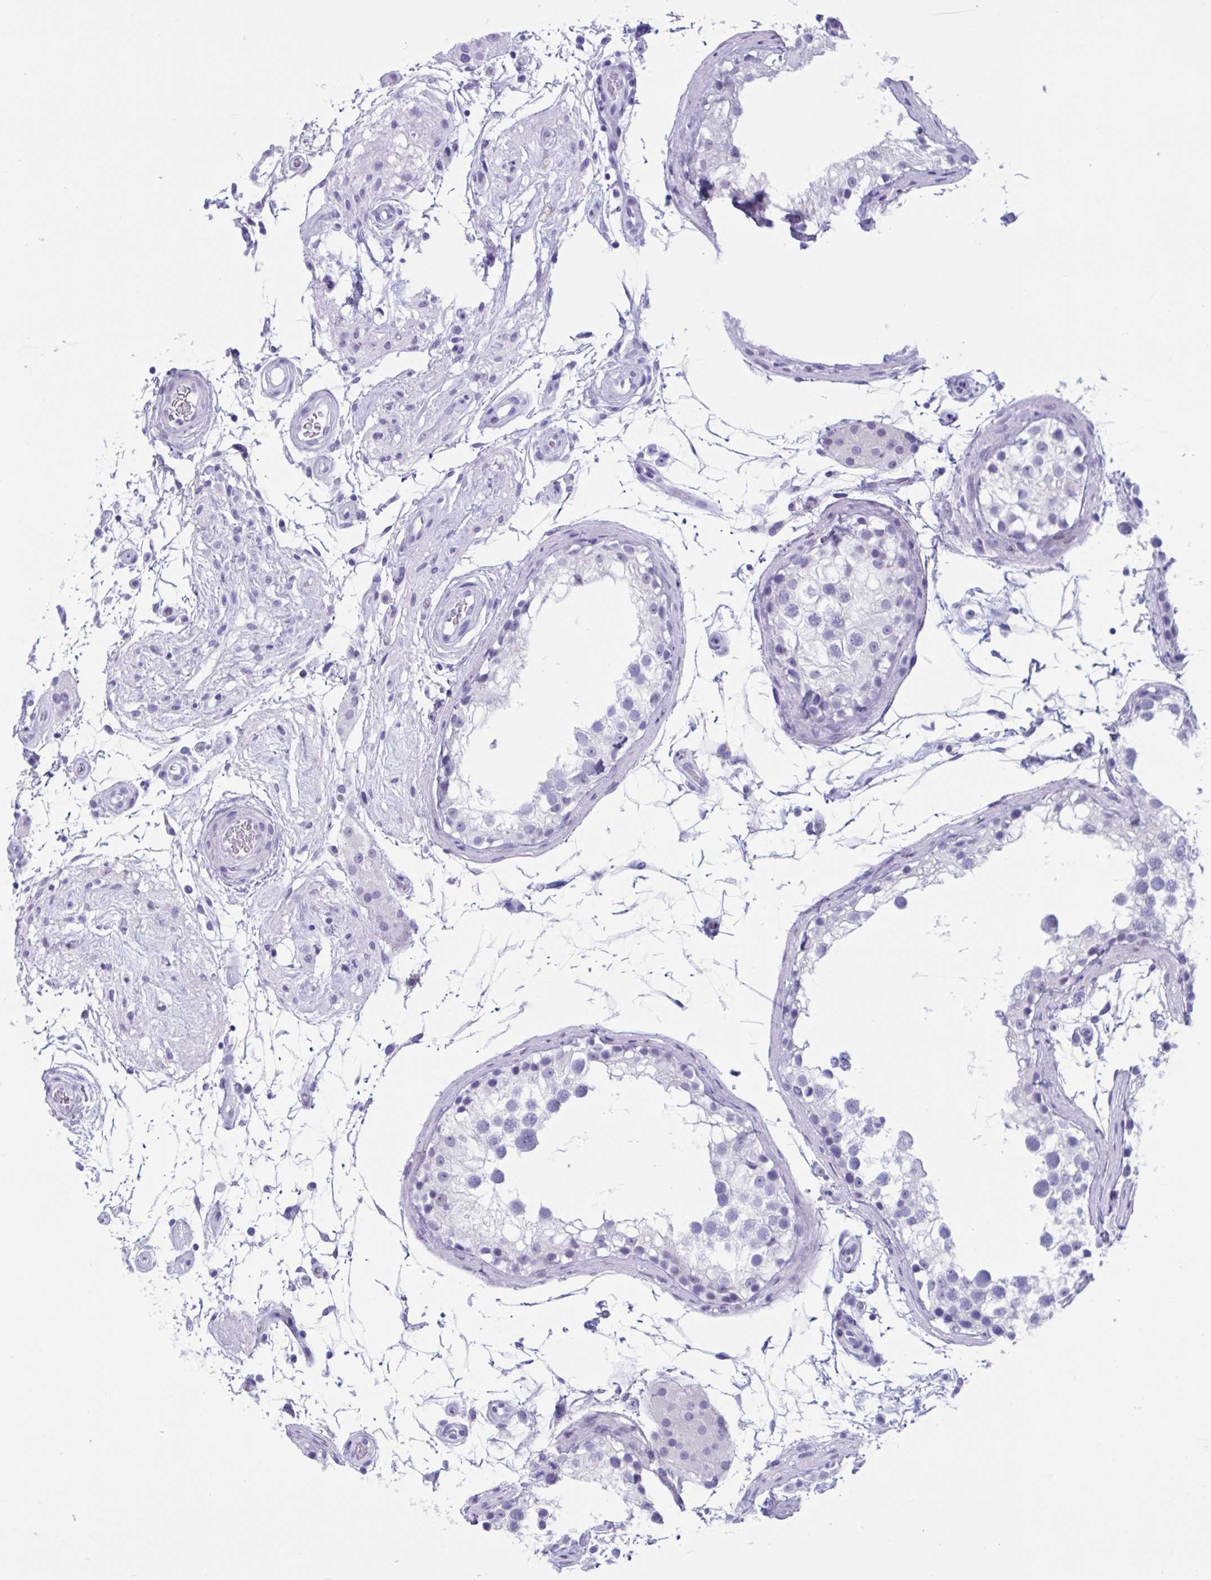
{"staining": {"intensity": "negative", "quantity": "none", "location": "none"}, "tissue": "testis", "cell_type": "Cells in seminiferous ducts", "image_type": "normal", "snomed": [{"axis": "morphology", "description": "Normal tissue, NOS"}, {"axis": "morphology", "description": "Seminoma, NOS"}, {"axis": "topography", "description": "Testis"}], "caption": "Testis was stained to show a protein in brown. There is no significant positivity in cells in seminiferous ducts. (DAB immunohistochemistry (IHC), high magnification).", "gene": "TMEM35A", "patient": {"sex": "male", "age": 65}}